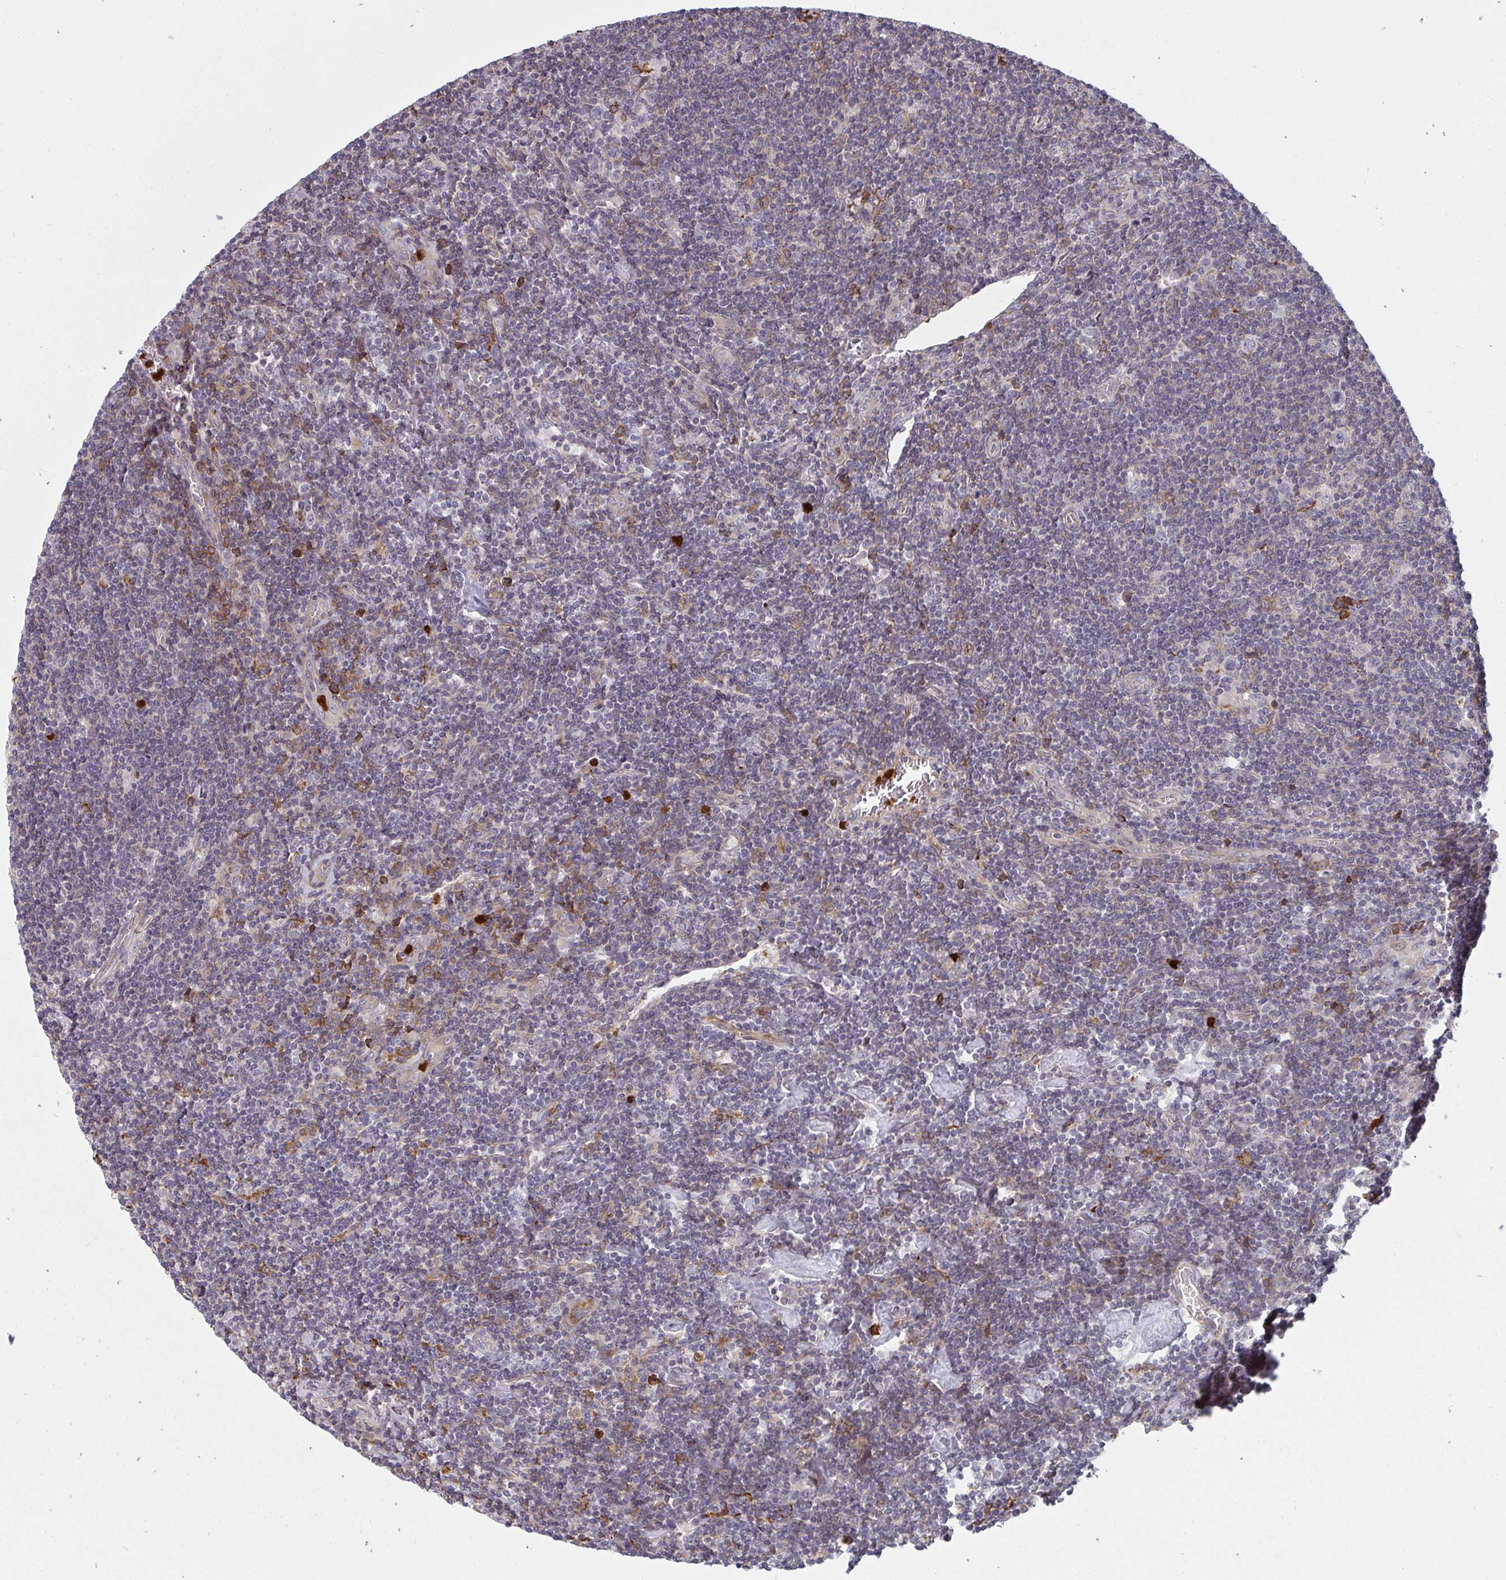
{"staining": {"intensity": "negative", "quantity": "none", "location": "none"}, "tissue": "lymphoma", "cell_type": "Tumor cells", "image_type": "cancer", "snomed": [{"axis": "morphology", "description": "Hodgkin's disease, NOS"}, {"axis": "topography", "description": "Lymph node"}], "caption": "Tumor cells show no significant expression in Hodgkin's disease. (Stains: DAB (3,3'-diaminobenzidine) immunohistochemistry with hematoxylin counter stain, Microscopy: brightfield microscopy at high magnification).", "gene": "CSF3R", "patient": {"sex": "male", "age": 40}}